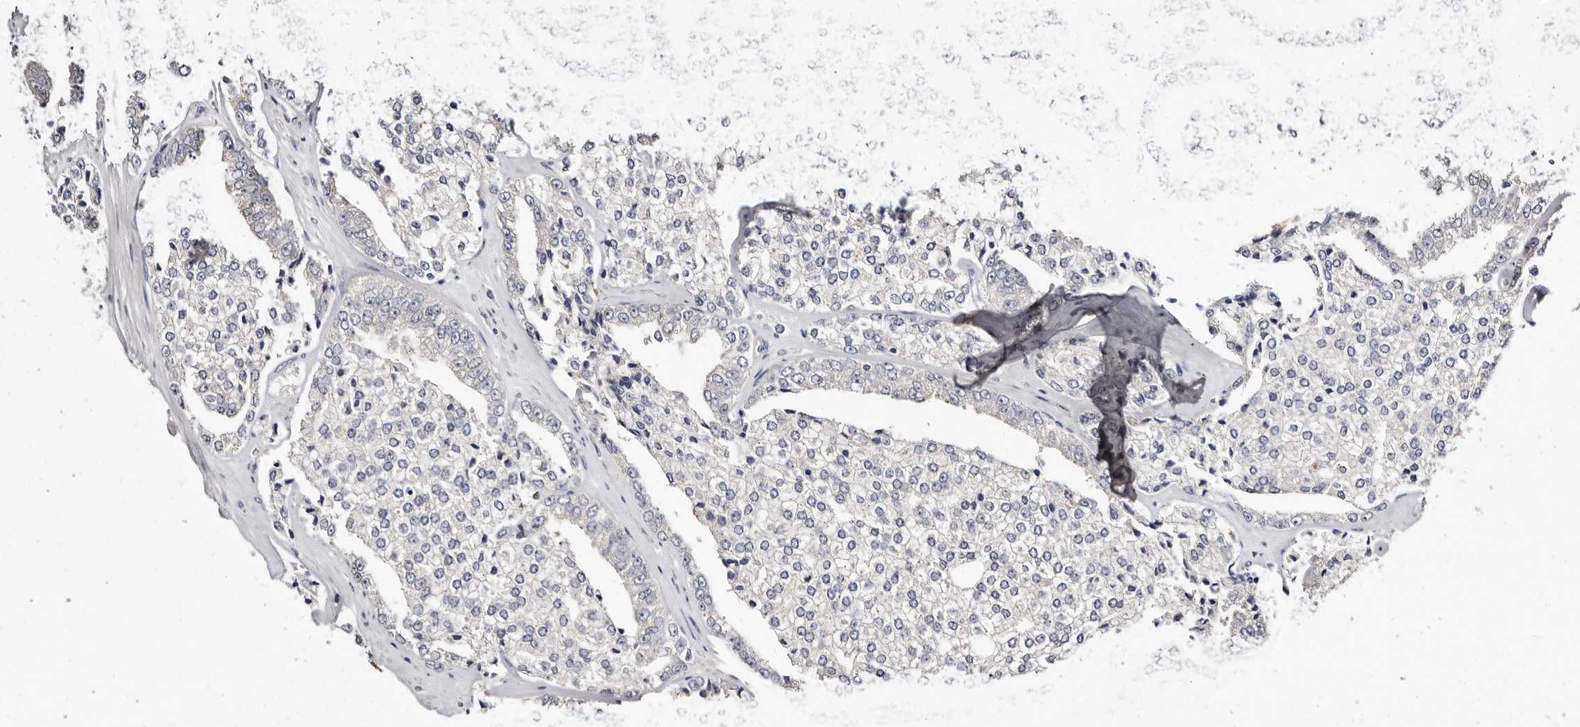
{"staining": {"intensity": "negative", "quantity": "none", "location": "none"}, "tissue": "prostate cancer", "cell_type": "Tumor cells", "image_type": "cancer", "snomed": [{"axis": "morphology", "description": "Adenocarcinoma, High grade"}, {"axis": "topography", "description": "Prostate"}], "caption": "A photomicrograph of high-grade adenocarcinoma (prostate) stained for a protein displays no brown staining in tumor cells.", "gene": "KLHL4", "patient": {"sex": "male", "age": 71}}